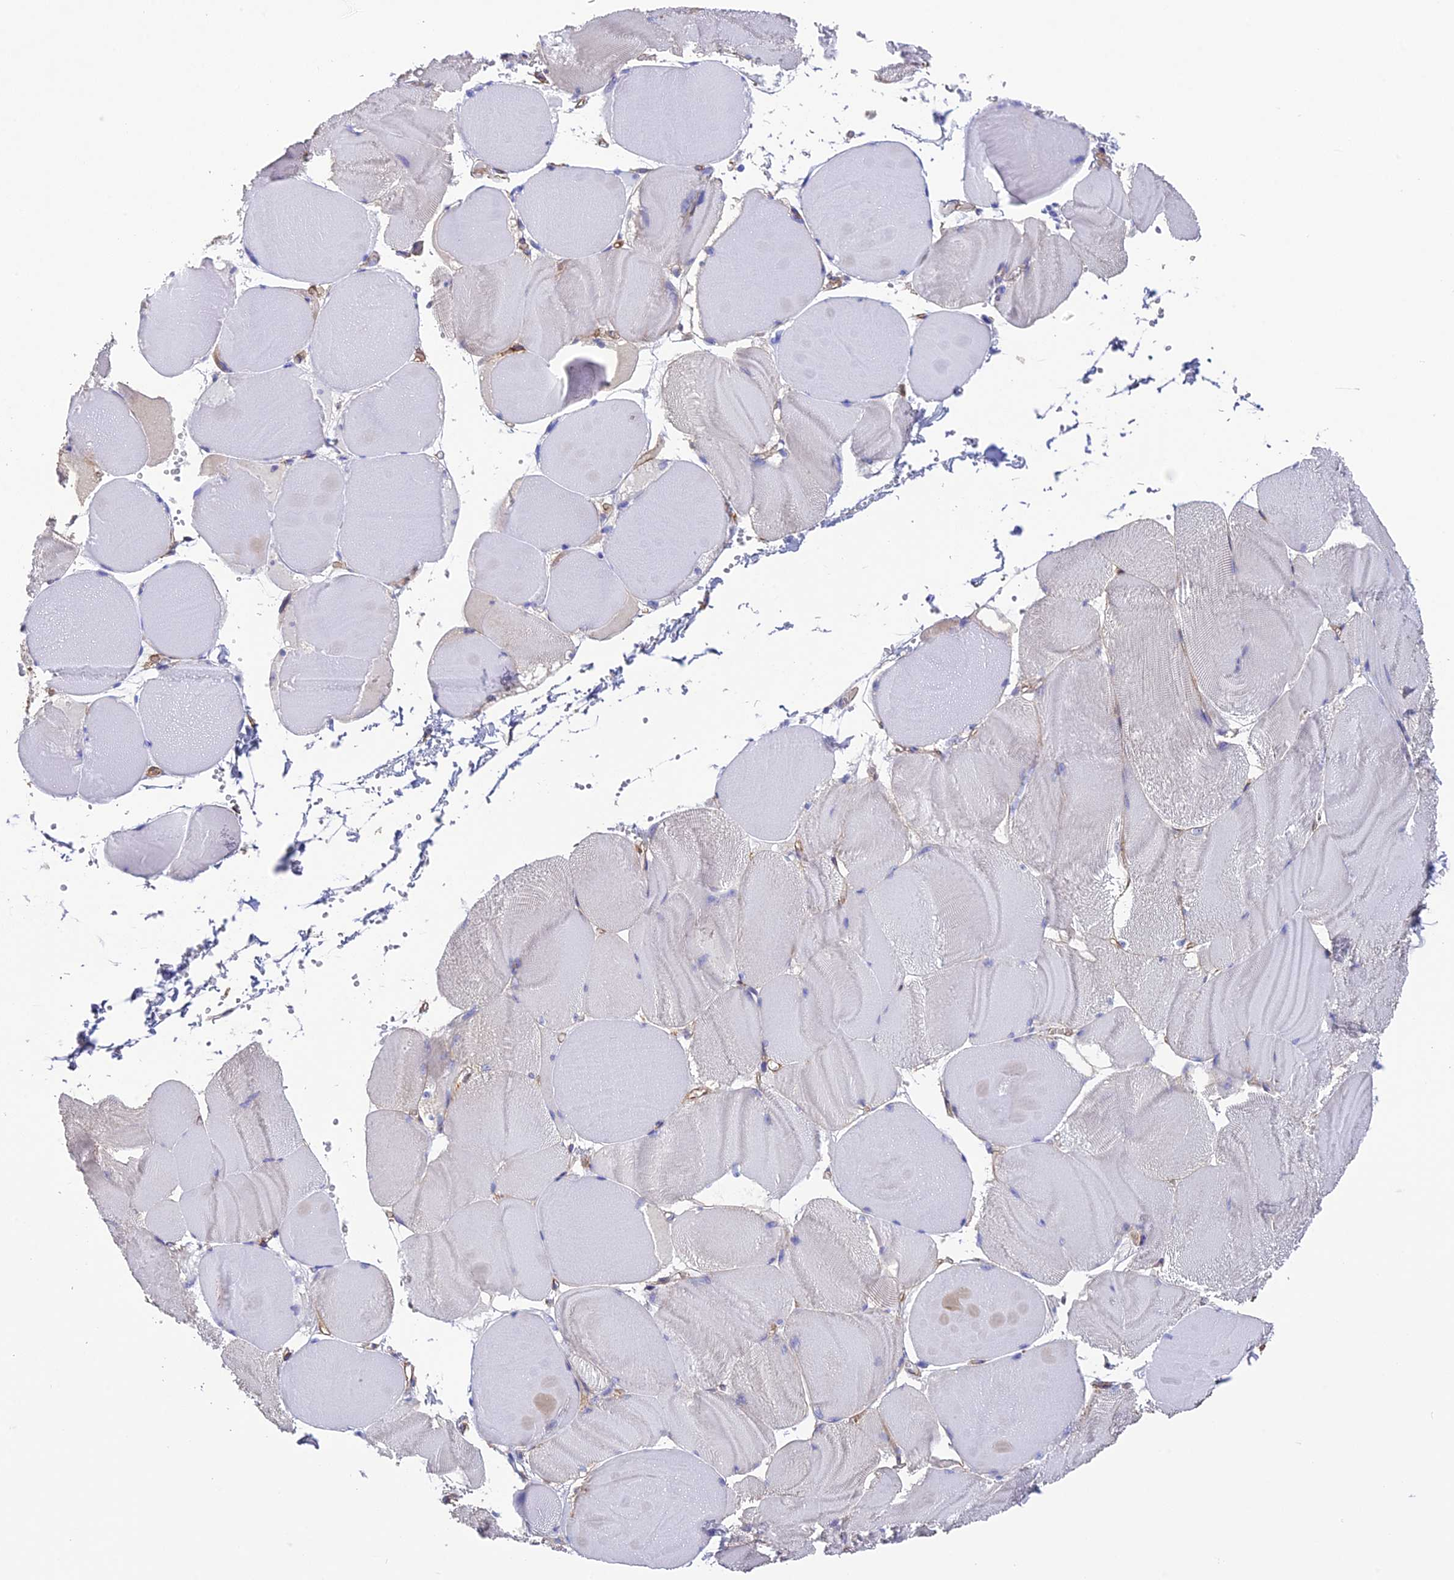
{"staining": {"intensity": "negative", "quantity": "none", "location": "none"}, "tissue": "skeletal muscle", "cell_type": "Myocytes", "image_type": "normal", "snomed": [{"axis": "morphology", "description": "Normal tissue, NOS"}, {"axis": "morphology", "description": "Basal cell carcinoma"}, {"axis": "topography", "description": "Skeletal muscle"}], "caption": "A high-resolution micrograph shows immunohistochemistry staining of unremarkable skeletal muscle, which displays no significant expression in myocytes.", "gene": "TNS1", "patient": {"sex": "female", "age": 64}}